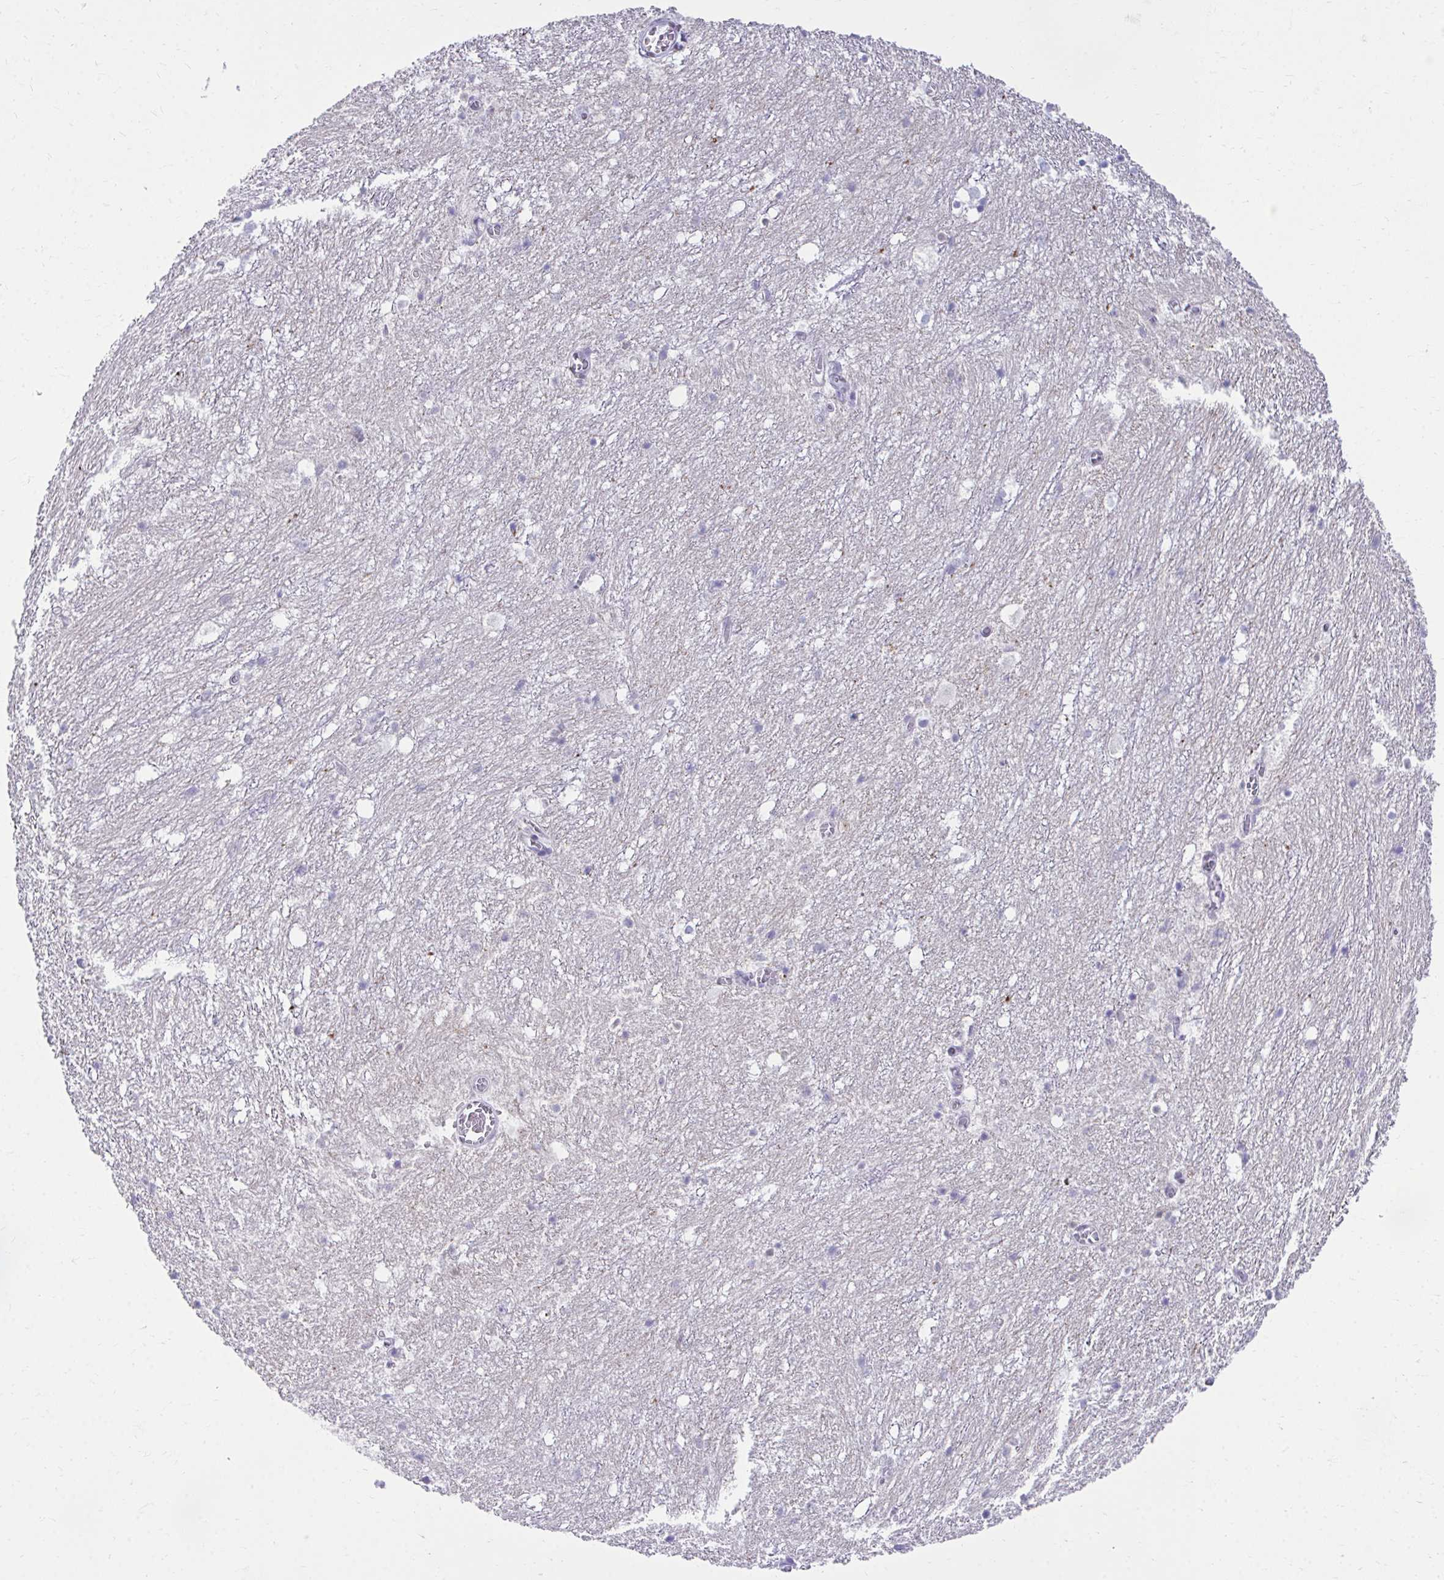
{"staining": {"intensity": "negative", "quantity": "none", "location": "none"}, "tissue": "hippocampus", "cell_type": "Glial cells", "image_type": "normal", "snomed": [{"axis": "morphology", "description": "Normal tissue, NOS"}, {"axis": "topography", "description": "Hippocampus"}], "caption": "The photomicrograph shows no staining of glial cells in benign hippocampus.", "gene": "OR7A5", "patient": {"sex": "female", "age": 52}}